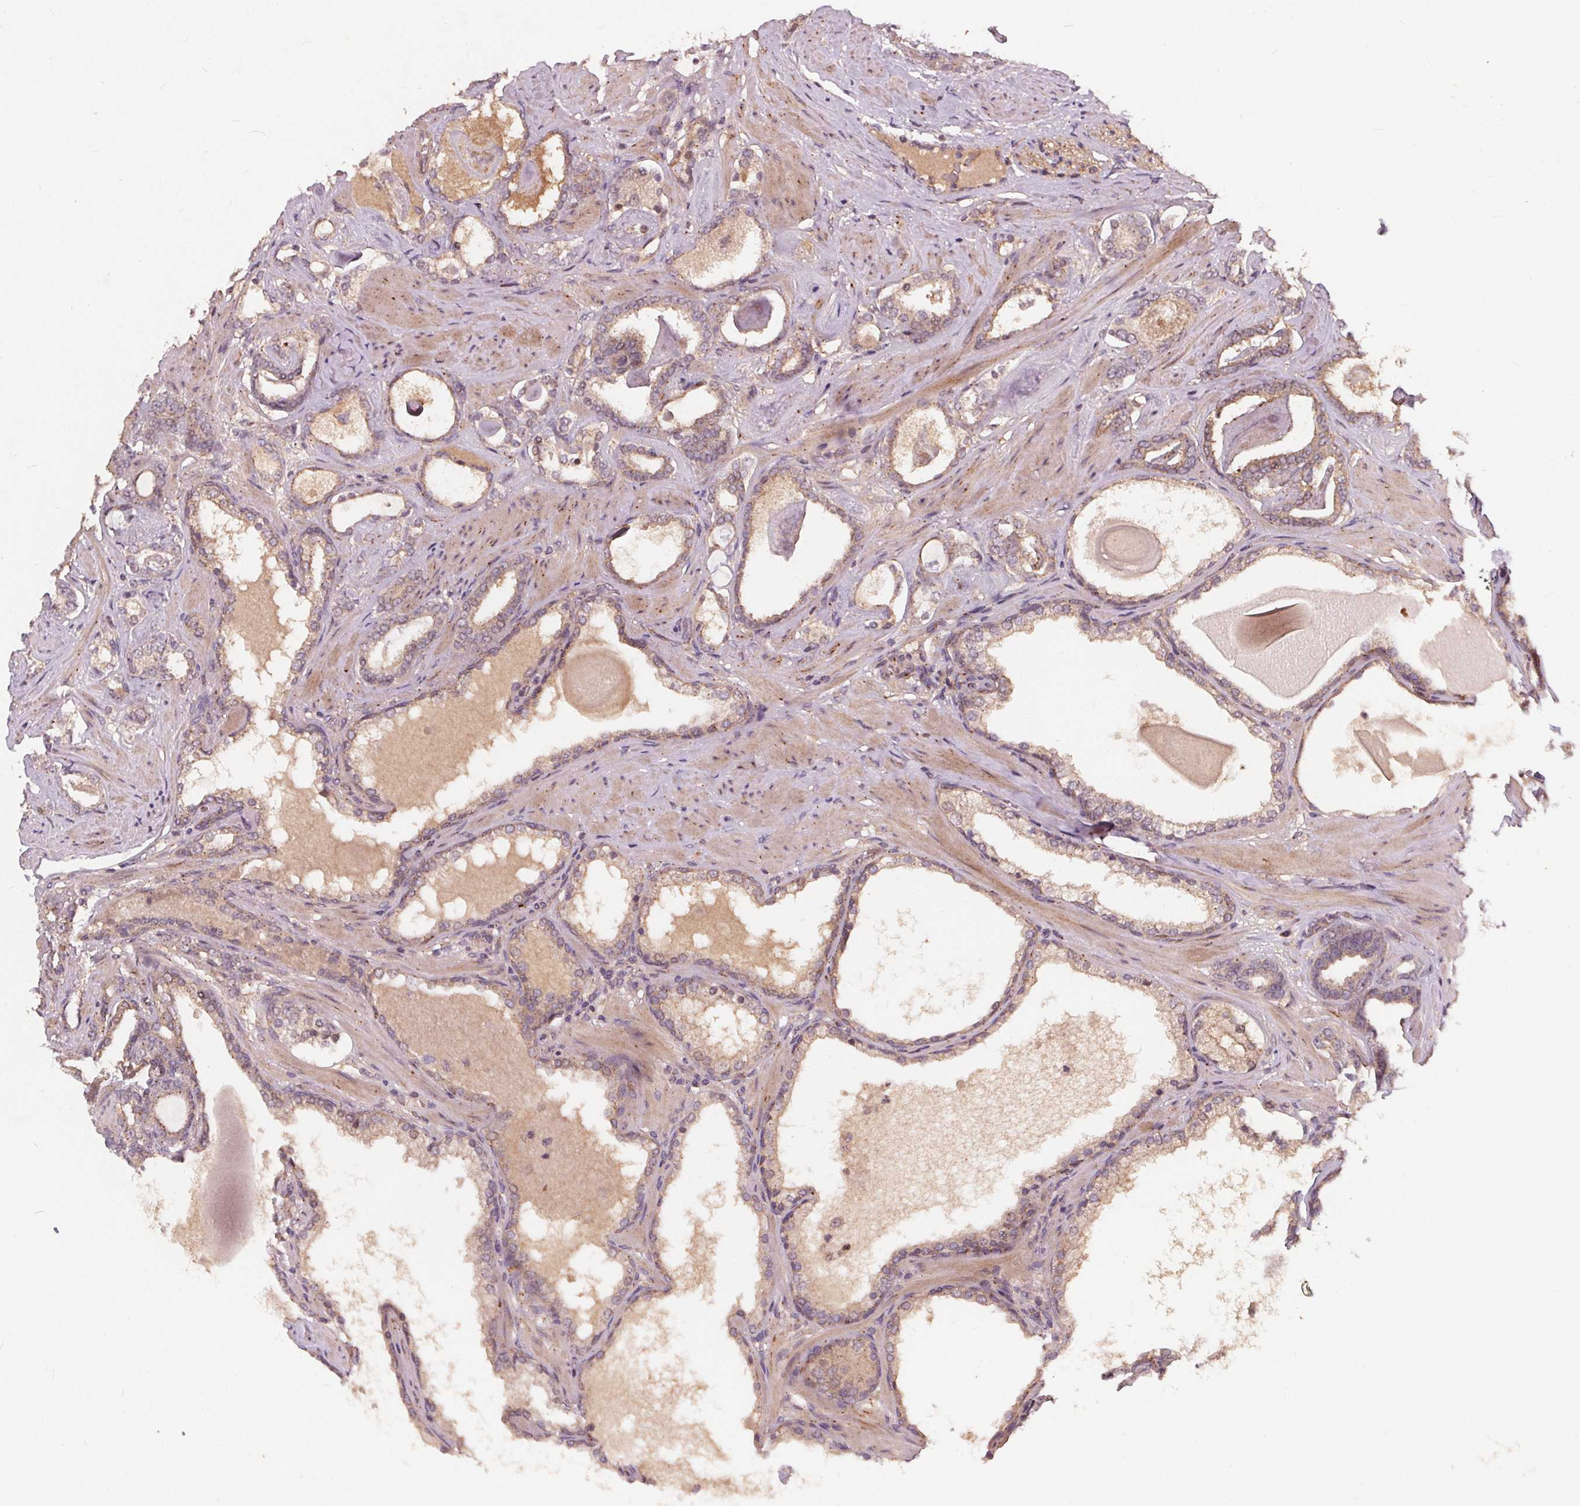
{"staining": {"intensity": "weak", "quantity": "<25%", "location": "cytoplasmic/membranous"}, "tissue": "prostate cancer", "cell_type": "Tumor cells", "image_type": "cancer", "snomed": [{"axis": "morphology", "description": "Adenocarcinoma, High grade"}, {"axis": "topography", "description": "Prostate"}], "caption": "The histopathology image shows no significant staining in tumor cells of prostate high-grade adenocarcinoma. (DAB immunohistochemistry (IHC) visualized using brightfield microscopy, high magnification).", "gene": "CSNK1G2", "patient": {"sex": "male", "age": 63}}